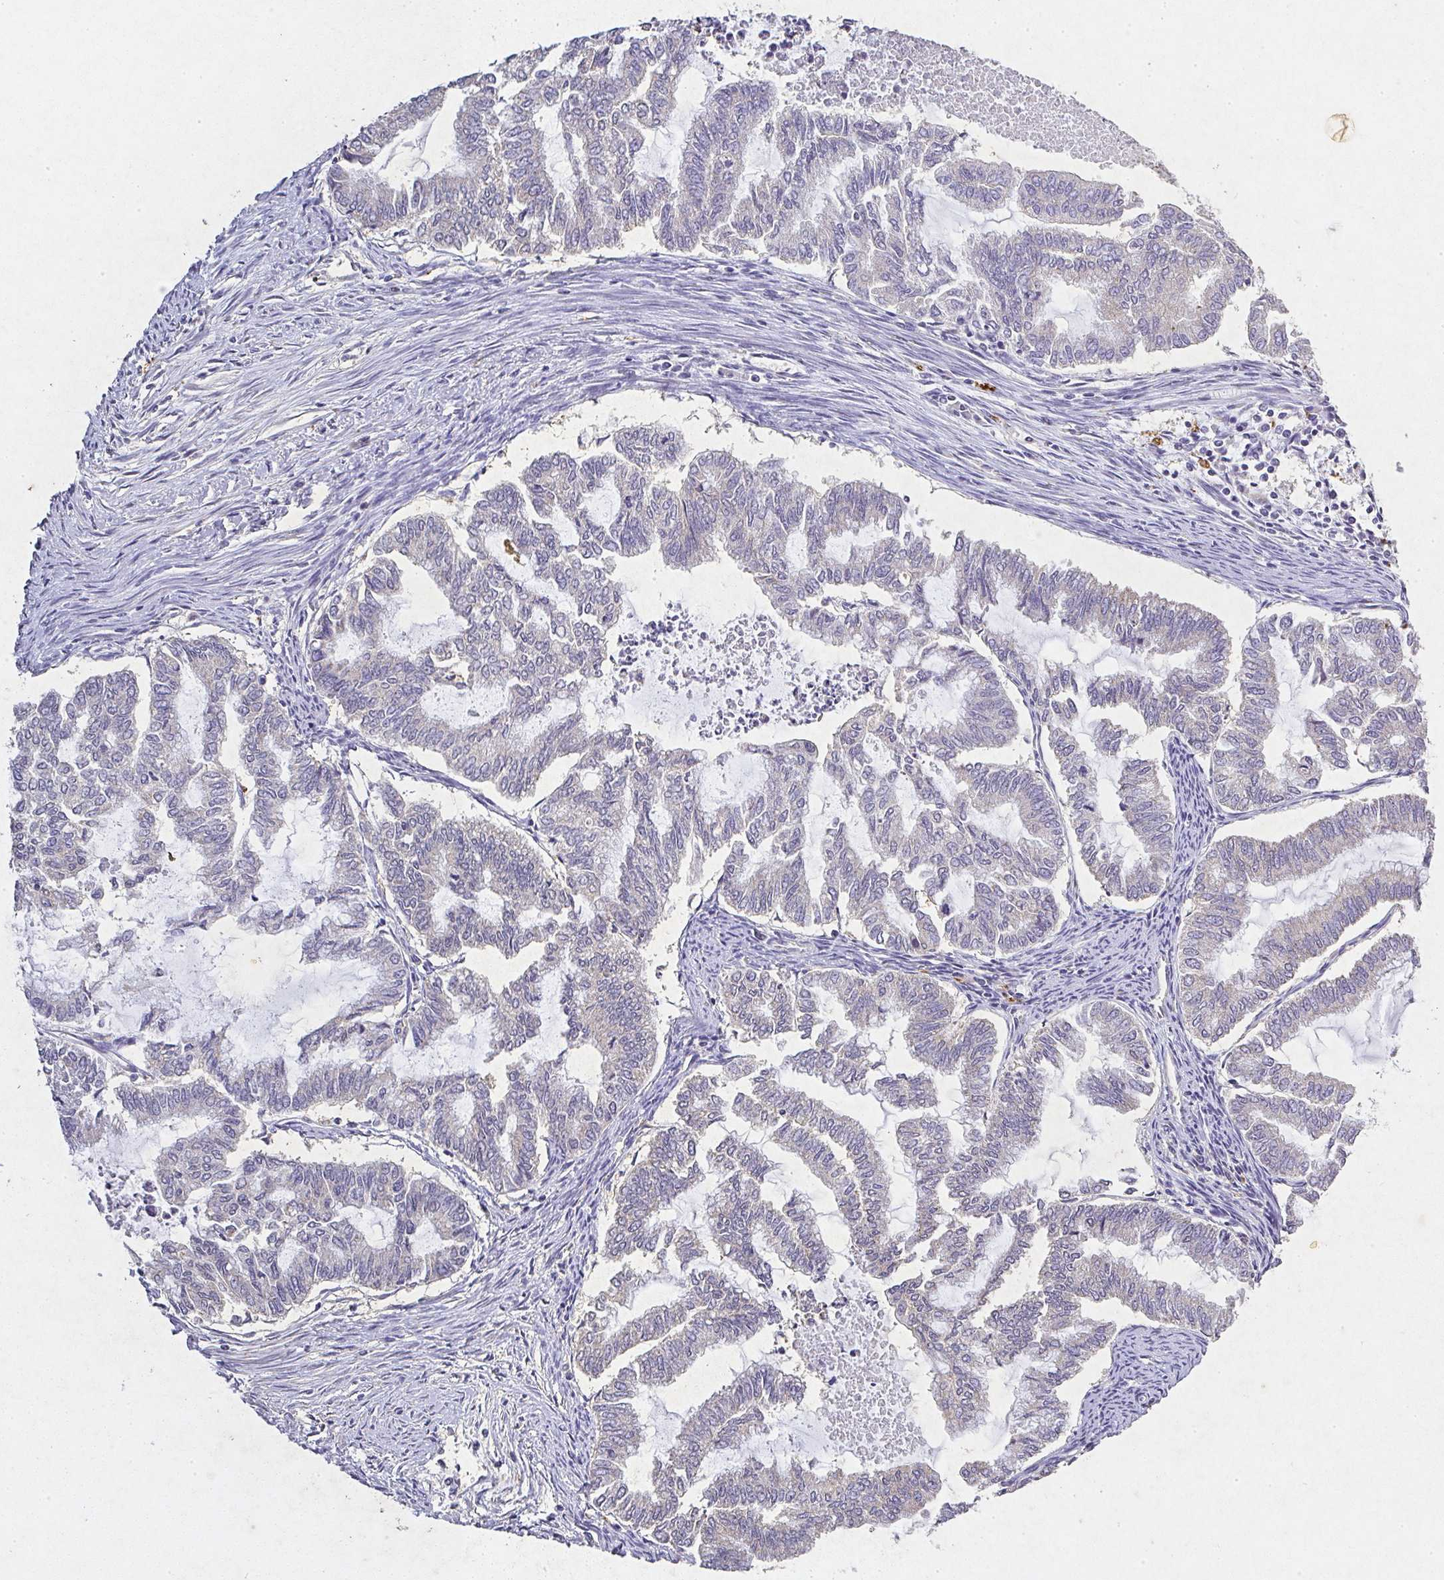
{"staining": {"intensity": "negative", "quantity": "none", "location": "none"}, "tissue": "endometrial cancer", "cell_type": "Tumor cells", "image_type": "cancer", "snomed": [{"axis": "morphology", "description": "Adenocarcinoma, NOS"}, {"axis": "topography", "description": "Endometrium"}], "caption": "Immunohistochemical staining of human endometrial cancer demonstrates no significant positivity in tumor cells.", "gene": "RPS2", "patient": {"sex": "female", "age": 79}}